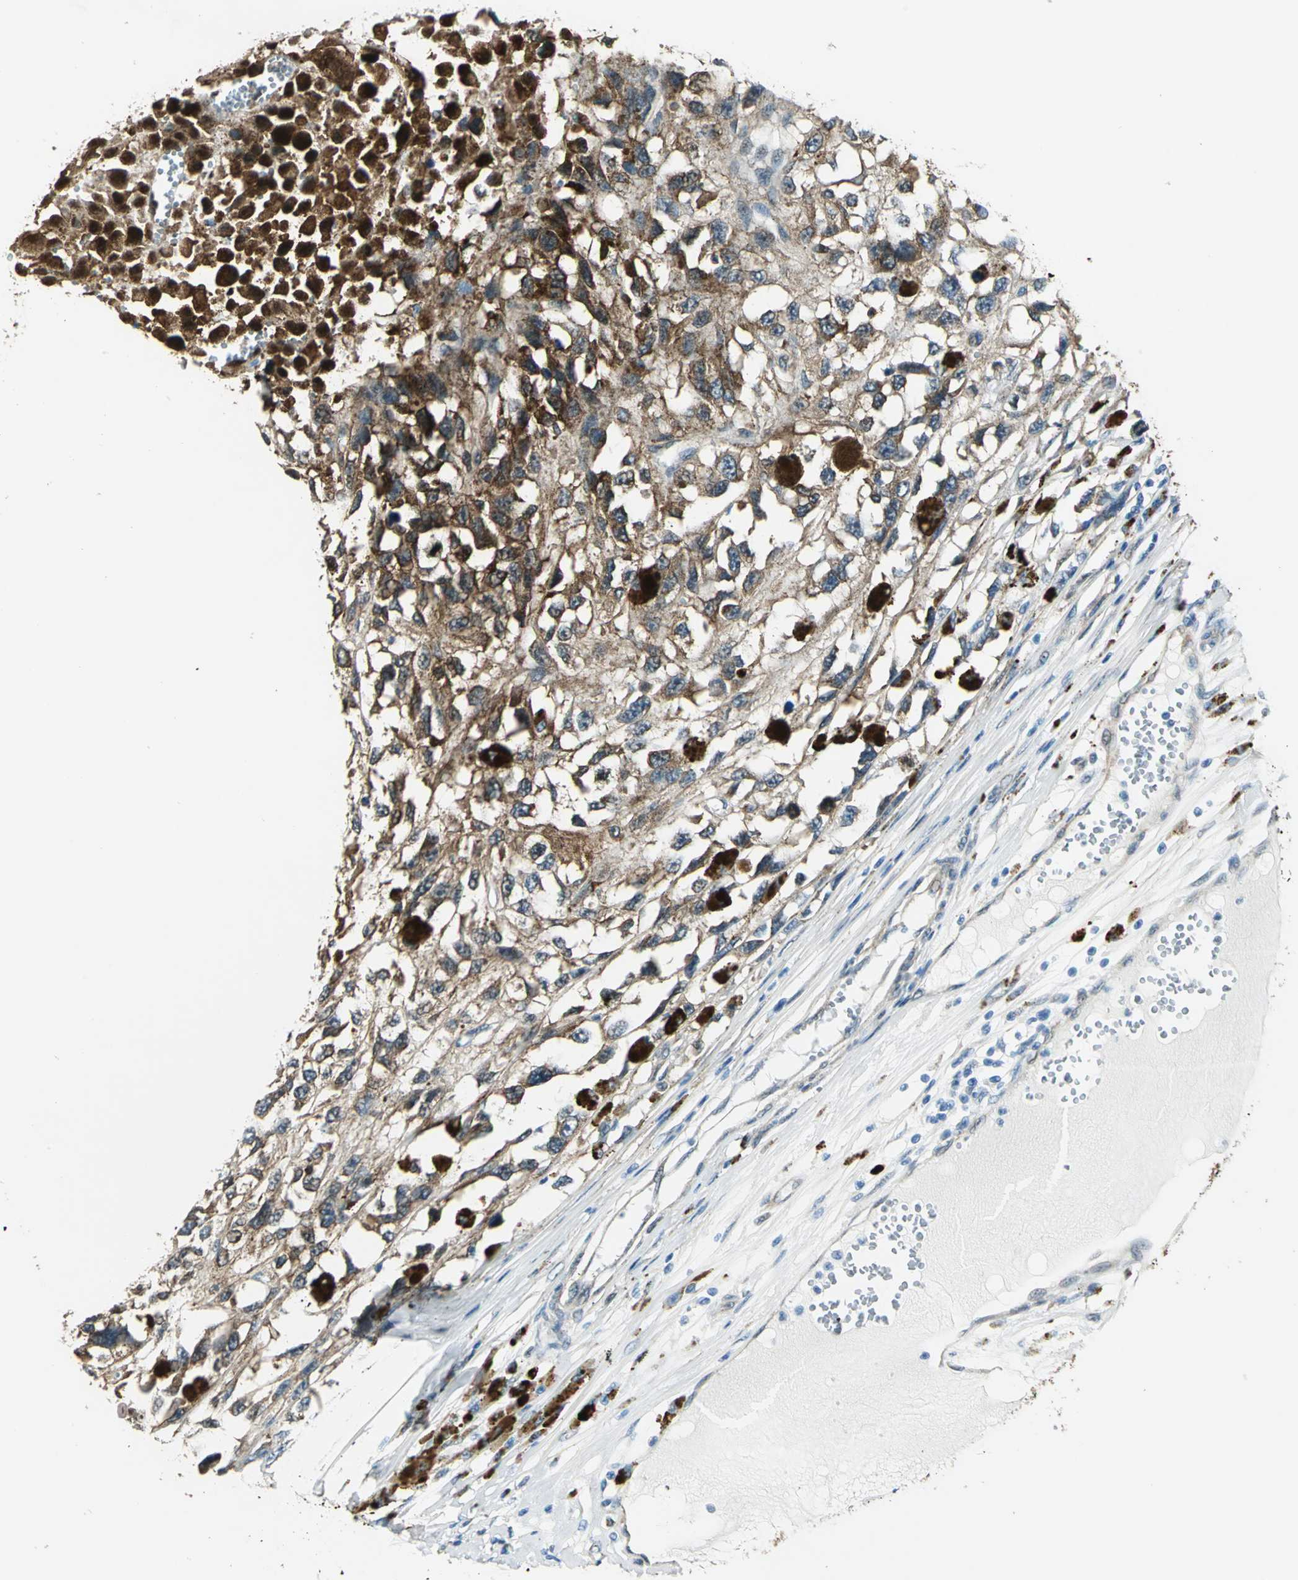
{"staining": {"intensity": "strong", "quantity": "25%-75%", "location": "cytoplasmic/membranous"}, "tissue": "melanoma", "cell_type": "Tumor cells", "image_type": "cancer", "snomed": [{"axis": "morphology", "description": "Malignant melanoma, Metastatic site"}, {"axis": "topography", "description": "Lymph node"}], "caption": "Approximately 25%-75% of tumor cells in malignant melanoma (metastatic site) reveal strong cytoplasmic/membranous protein expression as visualized by brown immunohistochemical staining.", "gene": "HSPB1", "patient": {"sex": "male", "age": 59}}